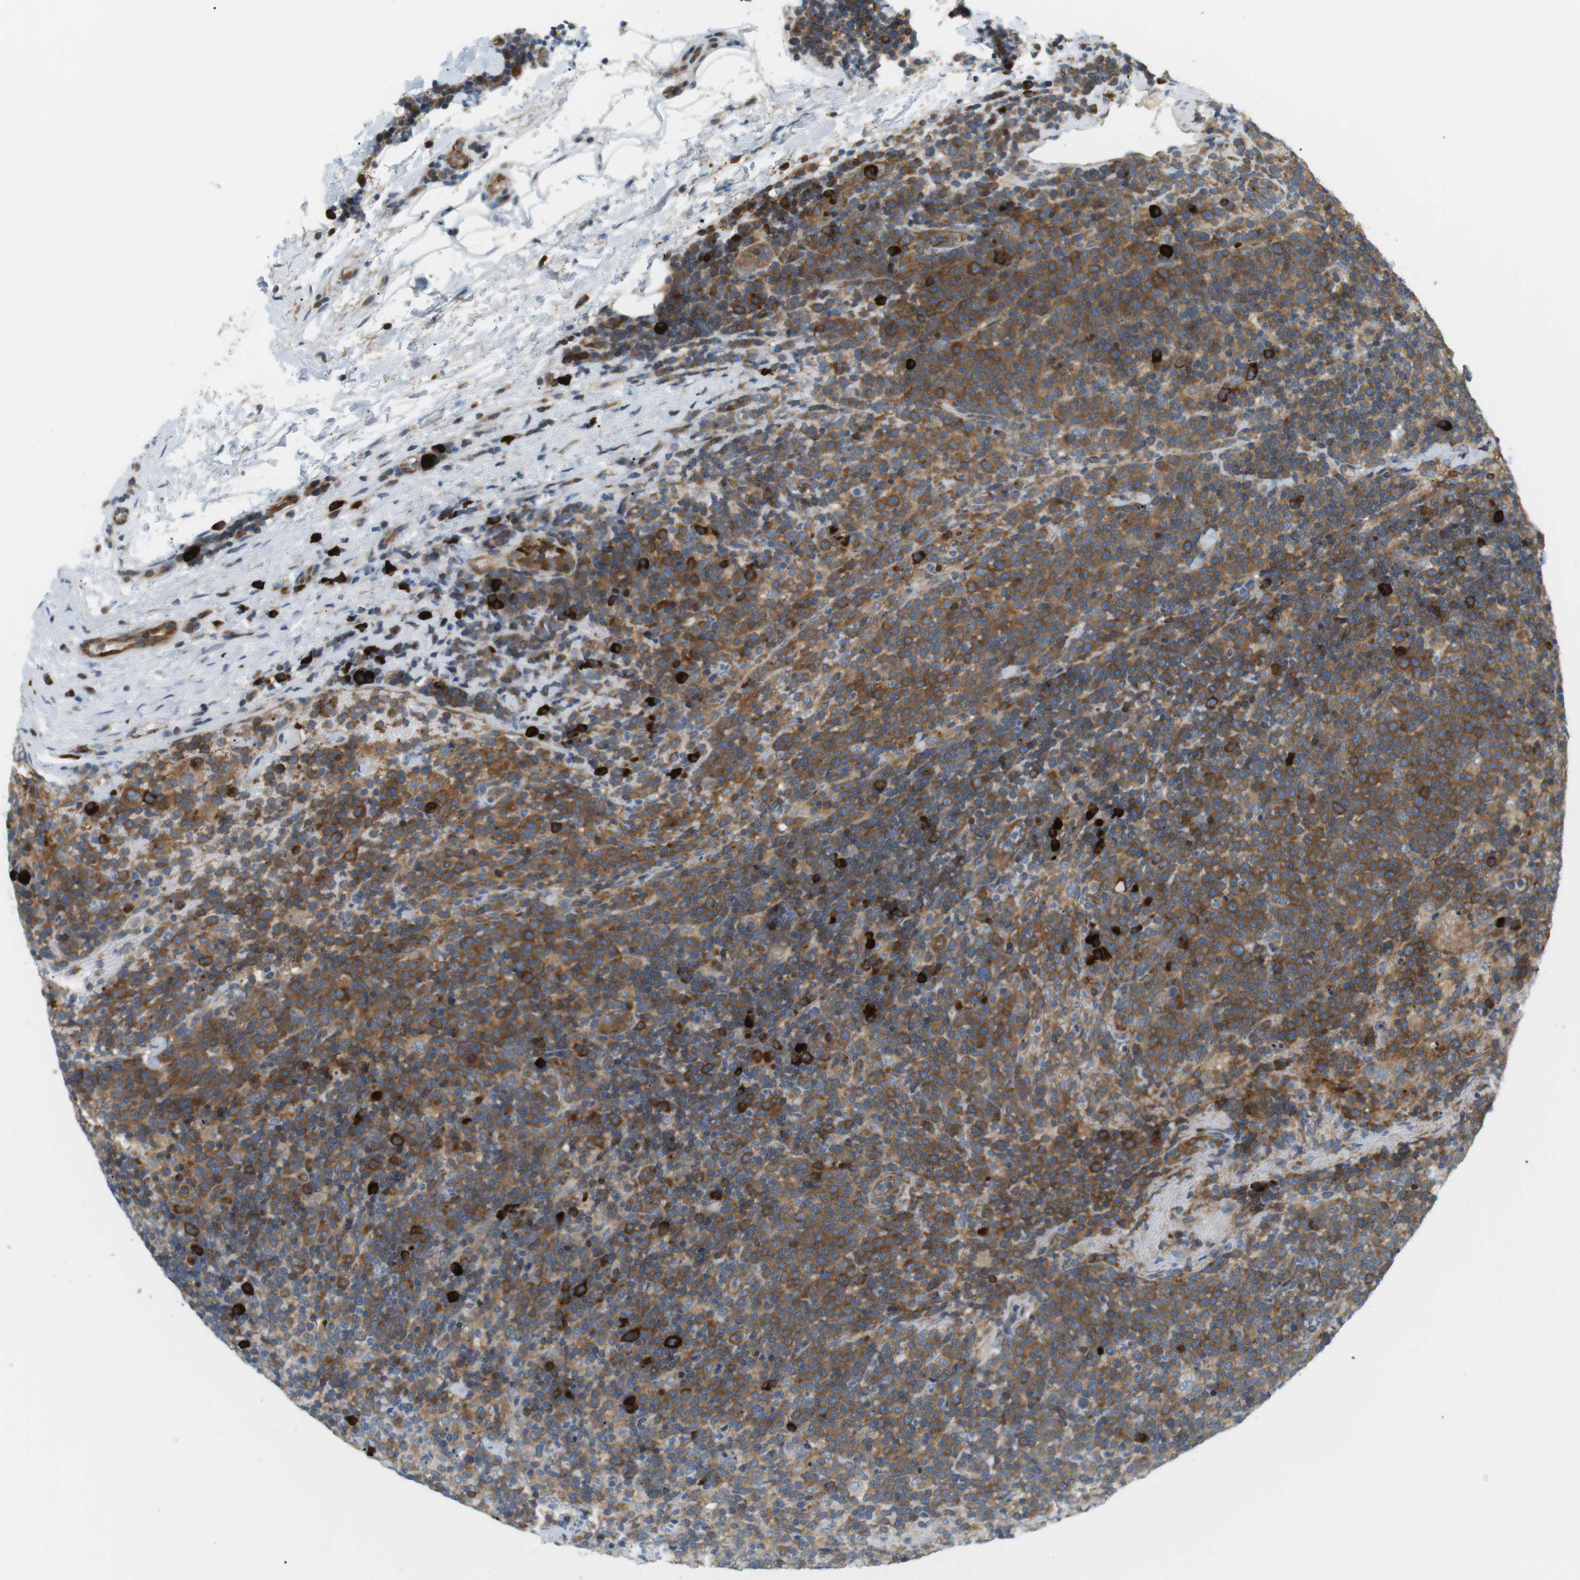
{"staining": {"intensity": "moderate", "quantity": ">75%", "location": "cytoplasmic/membranous"}, "tissue": "lymphoma", "cell_type": "Tumor cells", "image_type": "cancer", "snomed": [{"axis": "morphology", "description": "Malignant lymphoma, non-Hodgkin's type, High grade"}, {"axis": "topography", "description": "Lymph node"}], "caption": "A medium amount of moderate cytoplasmic/membranous positivity is seen in about >75% of tumor cells in lymphoma tissue.", "gene": "TMEM200A", "patient": {"sex": "male", "age": 61}}